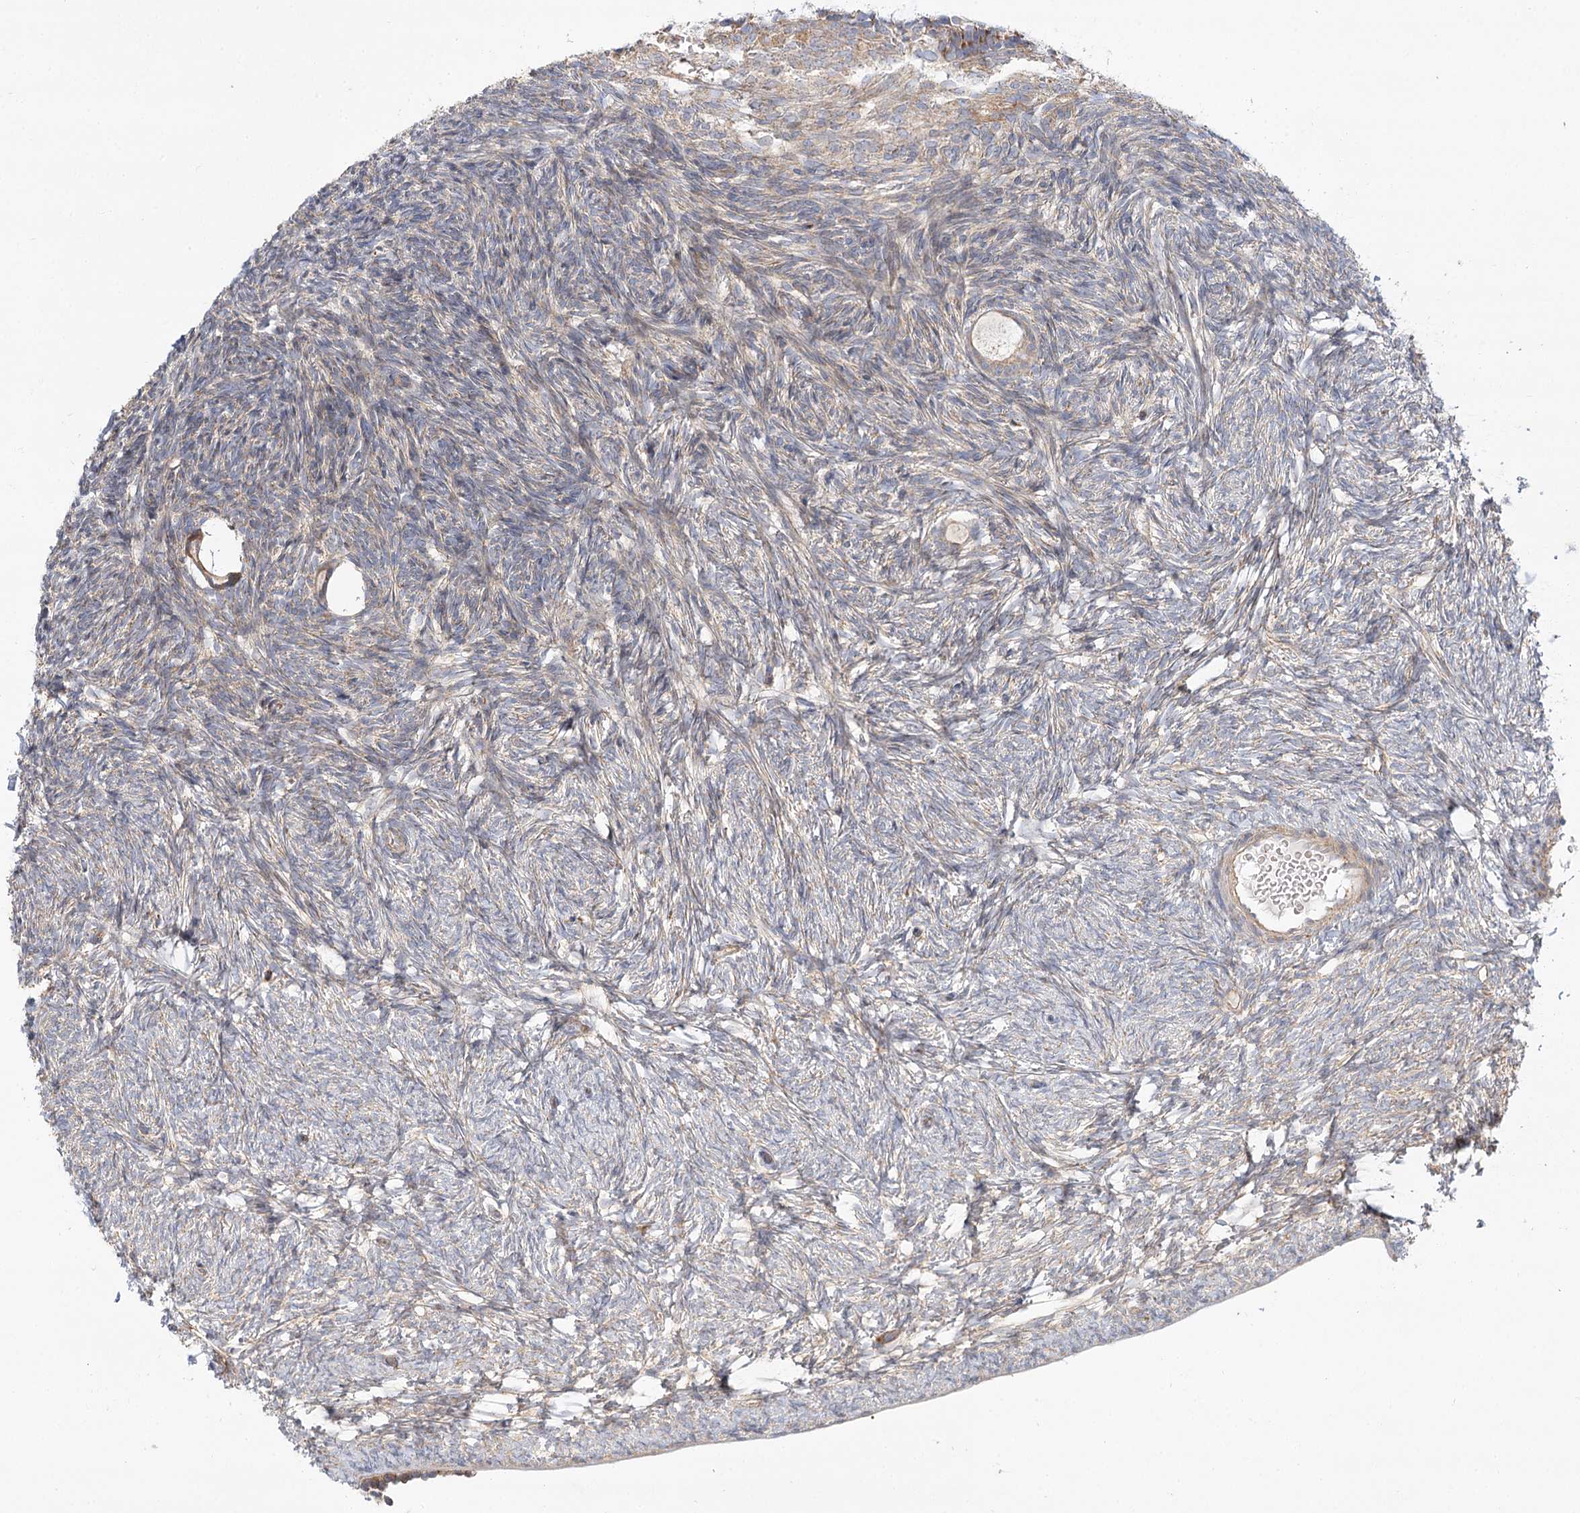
{"staining": {"intensity": "moderate", "quantity": "25%-75%", "location": "cytoplasmic/membranous"}, "tissue": "ovary", "cell_type": "Follicle cells", "image_type": "normal", "snomed": [{"axis": "morphology", "description": "Normal tissue, NOS"}, {"axis": "topography", "description": "Ovary"}], "caption": "Immunohistochemical staining of unremarkable ovary exhibits 25%-75% levels of moderate cytoplasmic/membranous protein positivity in about 25%-75% of follicle cells.", "gene": "ZFYVE16", "patient": {"sex": "female", "age": 34}}